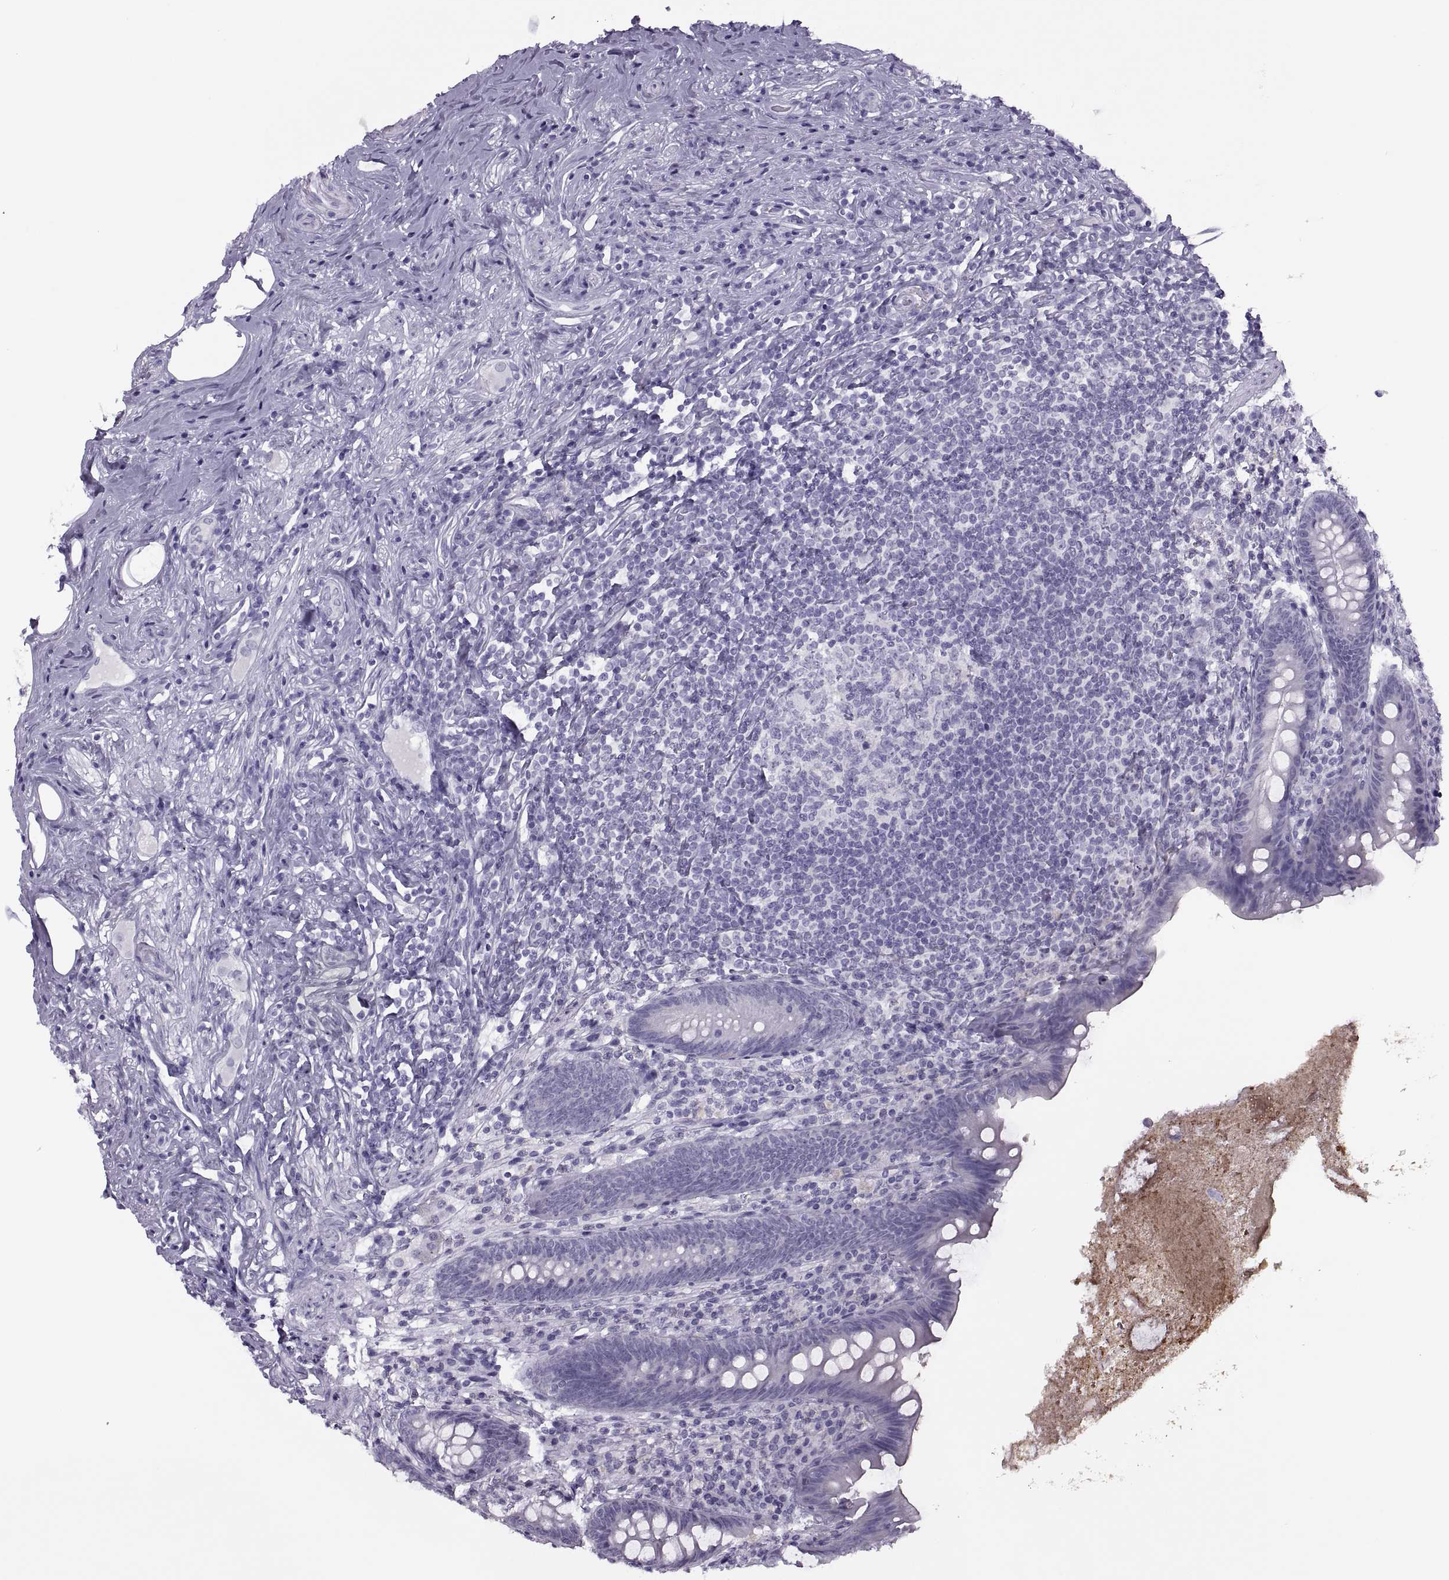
{"staining": {"intensity": "negative", "quantity": "none", "location": "none"}, "tissue": "appendix", "cell_type": "Glandular cells", "image_type": "normal", "snomed": [{"axis": "morphology", "description": "Normal tissue, NOS"}, {"axis": "topography", "description": "Appendix"}], "caption": "DAB immunohistochemical staining of unremarkable human appendix shows no significant positivity in glandular cells.", "gene": "FAM24A", "patient": {"sex": "male", "age": 47}}